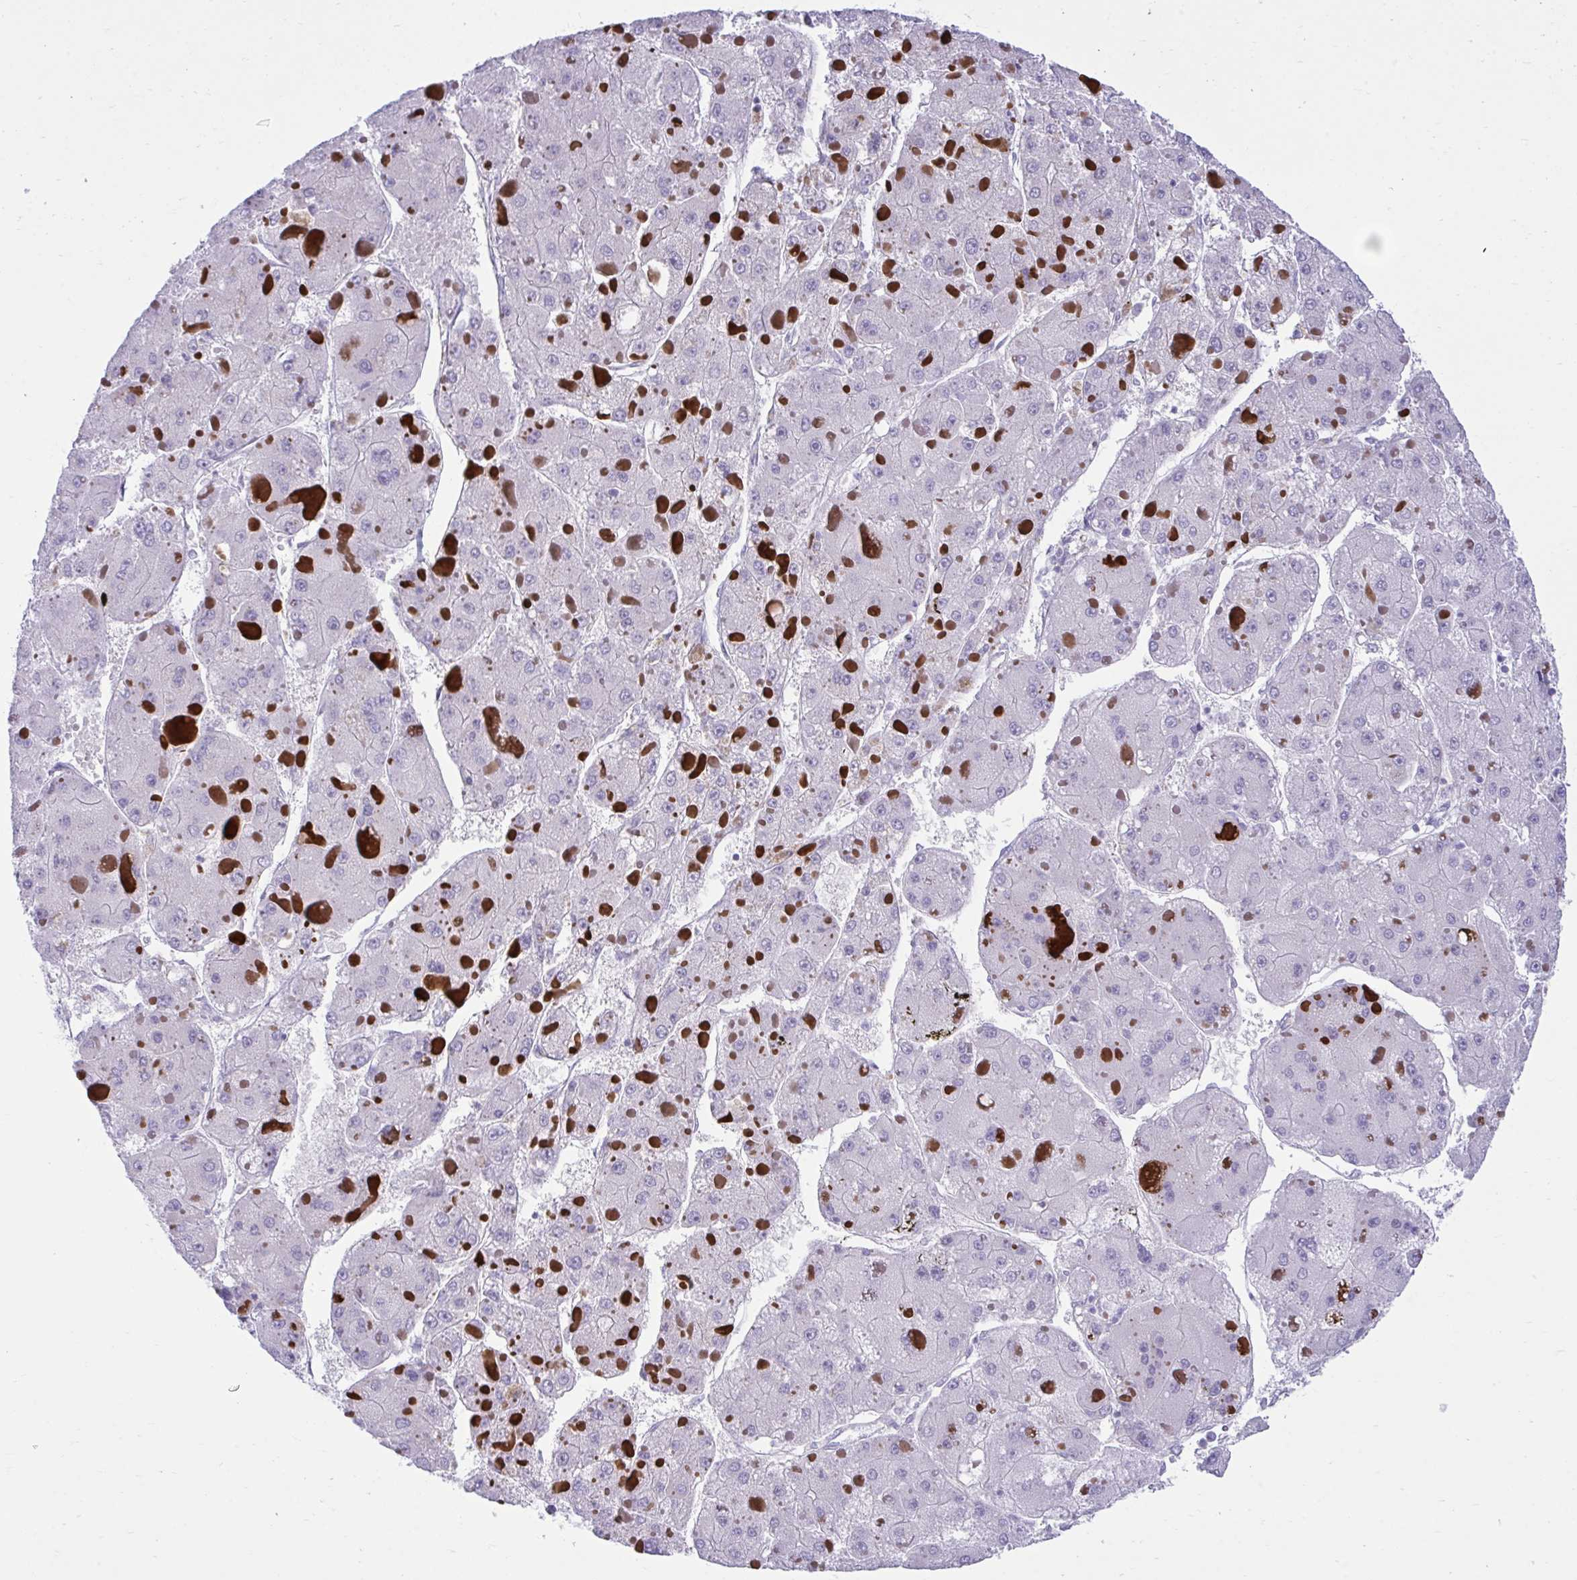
{"staining": {"intensity": "negative", "quantity": "none", "location": "none"}, "tissue": "liver cancer", "cell_type": "Tumor cells", "image_type": "cancer", "snomed": [{"axis": "morphology", "description": "Carcinoma, Hepatocellular, NOS"}, {"axis": "topography", "description": "Liver"}], "caption": "Liver hepatocellular carcinoma stained for a protein using IHC exhibits no staining tumor cells.", "gene": "MED9", "patient": {"sex": "female", "age": 73}}